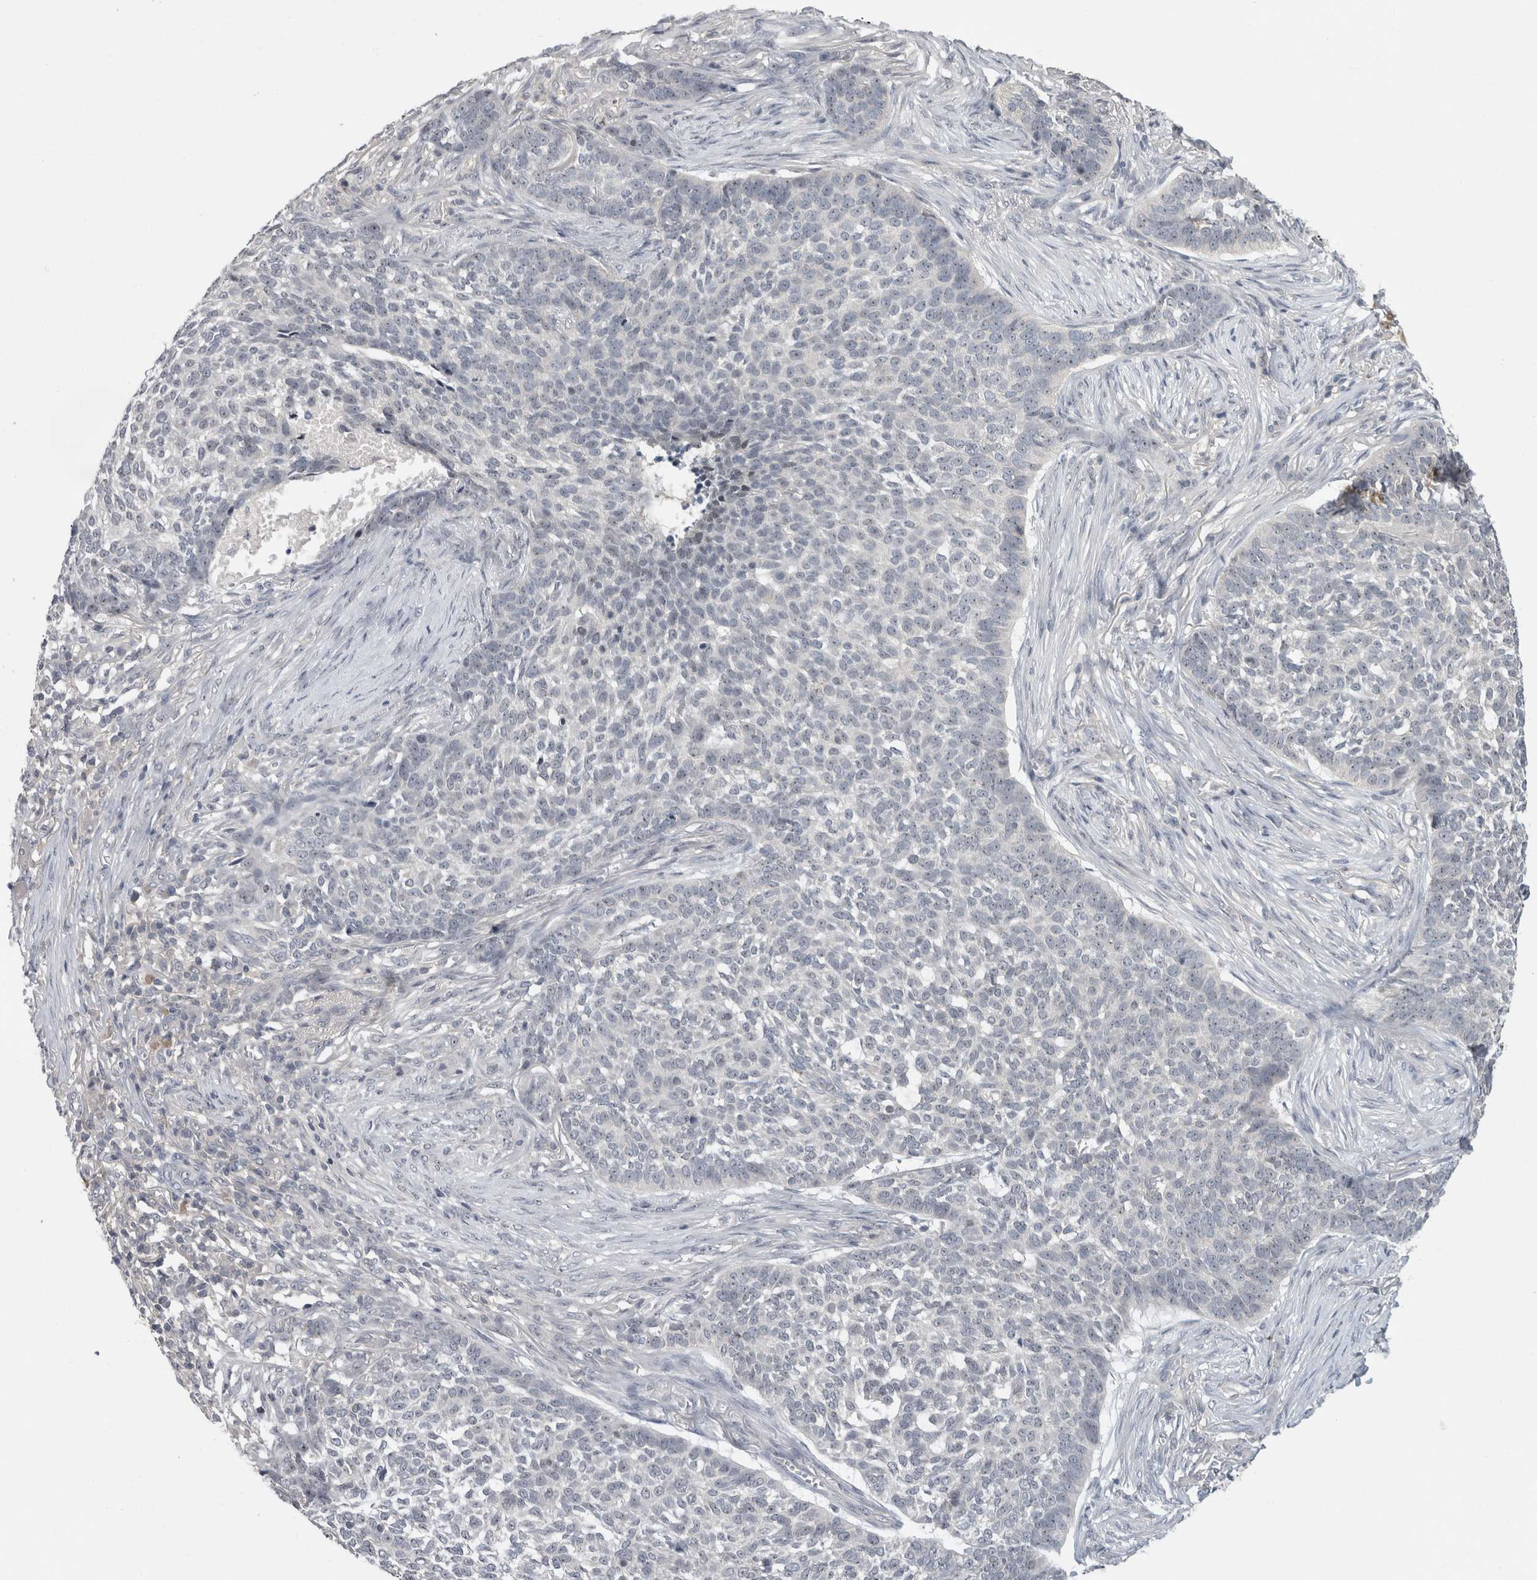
{"staining": {"intensity": "weak", "quantity": "25%-75%", "location": "nuclear"}, "tissue": "skin cancer", "cell_type": "Tumor cells", "image_type": "cancer", "snomed": [{"axis": "morphology", "description": "Basal cell carcinoma"}, {"axis": "topography", "description": "Skin"}], "caption": "Tumor cells reveal low levels of weak nuclear positivity in about 25%-75% of cells in skin cancer.", "gene": "RBM28", "patient": {"sex": "male", "age": 85}}